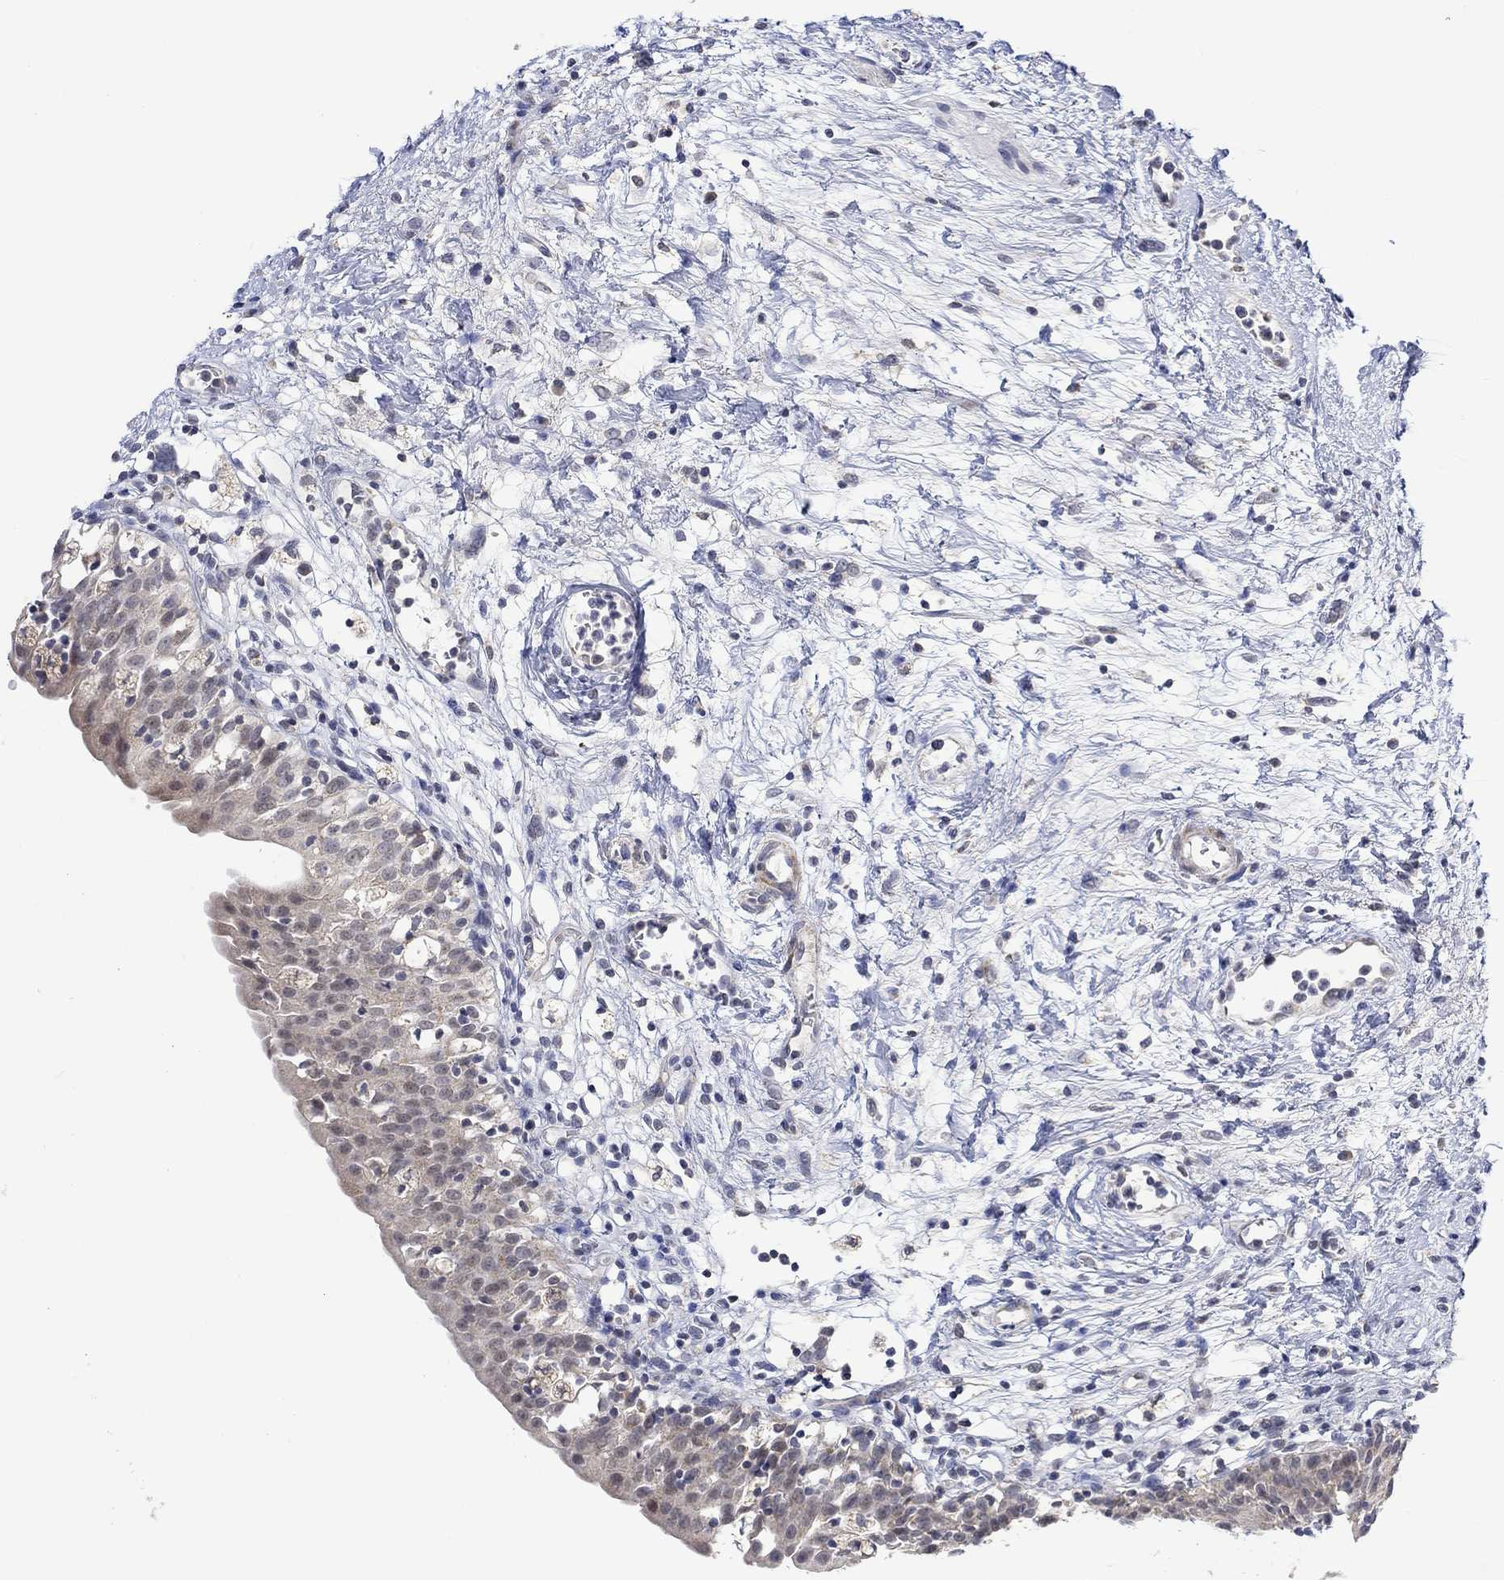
{"staining": {"intensity": "negative", "quantity": "none", "location": "none"}, "tissue": "urinary bladder", "cell_type": "Urothelial cells", "image_type": "normal", "snomed": [{"axis": "morphology", "description": "Normal tissue, NOS"}, {"axis": "topography", "description": "Urinary bladder"}], "caption": "Protein analysis of benign urinary bladder shows no significant positivity in urothelial cells. The staining is performed using DAB brown chromogen with nuclei counter-stained in using hematoxylin.", "gene": "SLC48A1", "patient": {"sex": "male", "age": 76}}